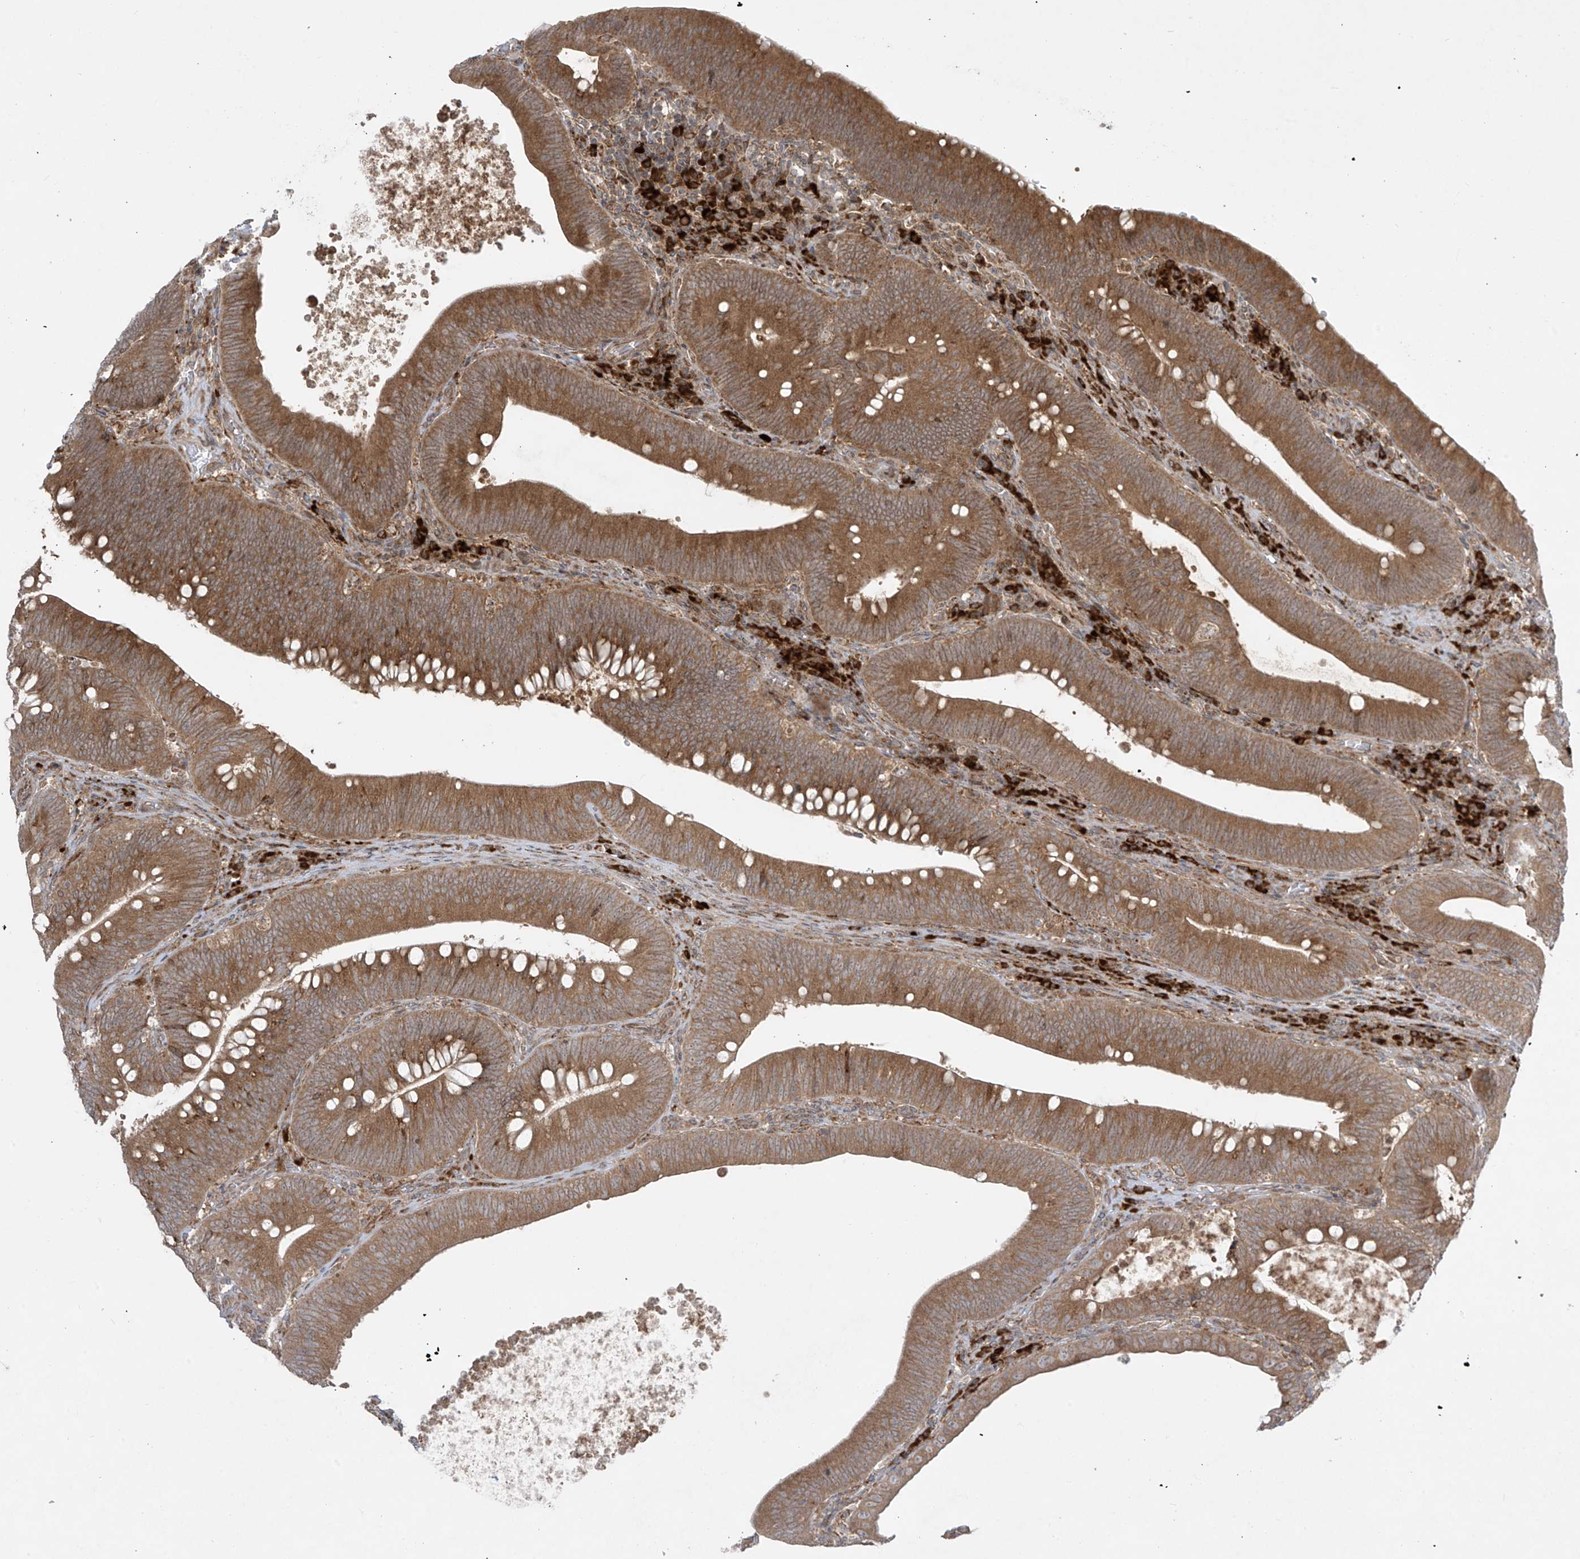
{"staining": {"intensity": "strong", "quantity": ">75%", "location": "cytoplasmic/membranous"}, "tissue": "colorectal cancer", "cell_type": "Tumor cells", "image_type": "cancer", "snomed": [{"axis": "morphology", "description": "Normal tissue, NOS"}, {"axis": "topography", "description": "Colon"}], "caption": "Immunohistochemistry (IHC) of human colorectal cancer demonstrates high levels of strong cytoplasmic/membranous staining in about >75% of tumor cells.", "gene": "PPAT", "patient": {"sex": "female", "age": 82}}